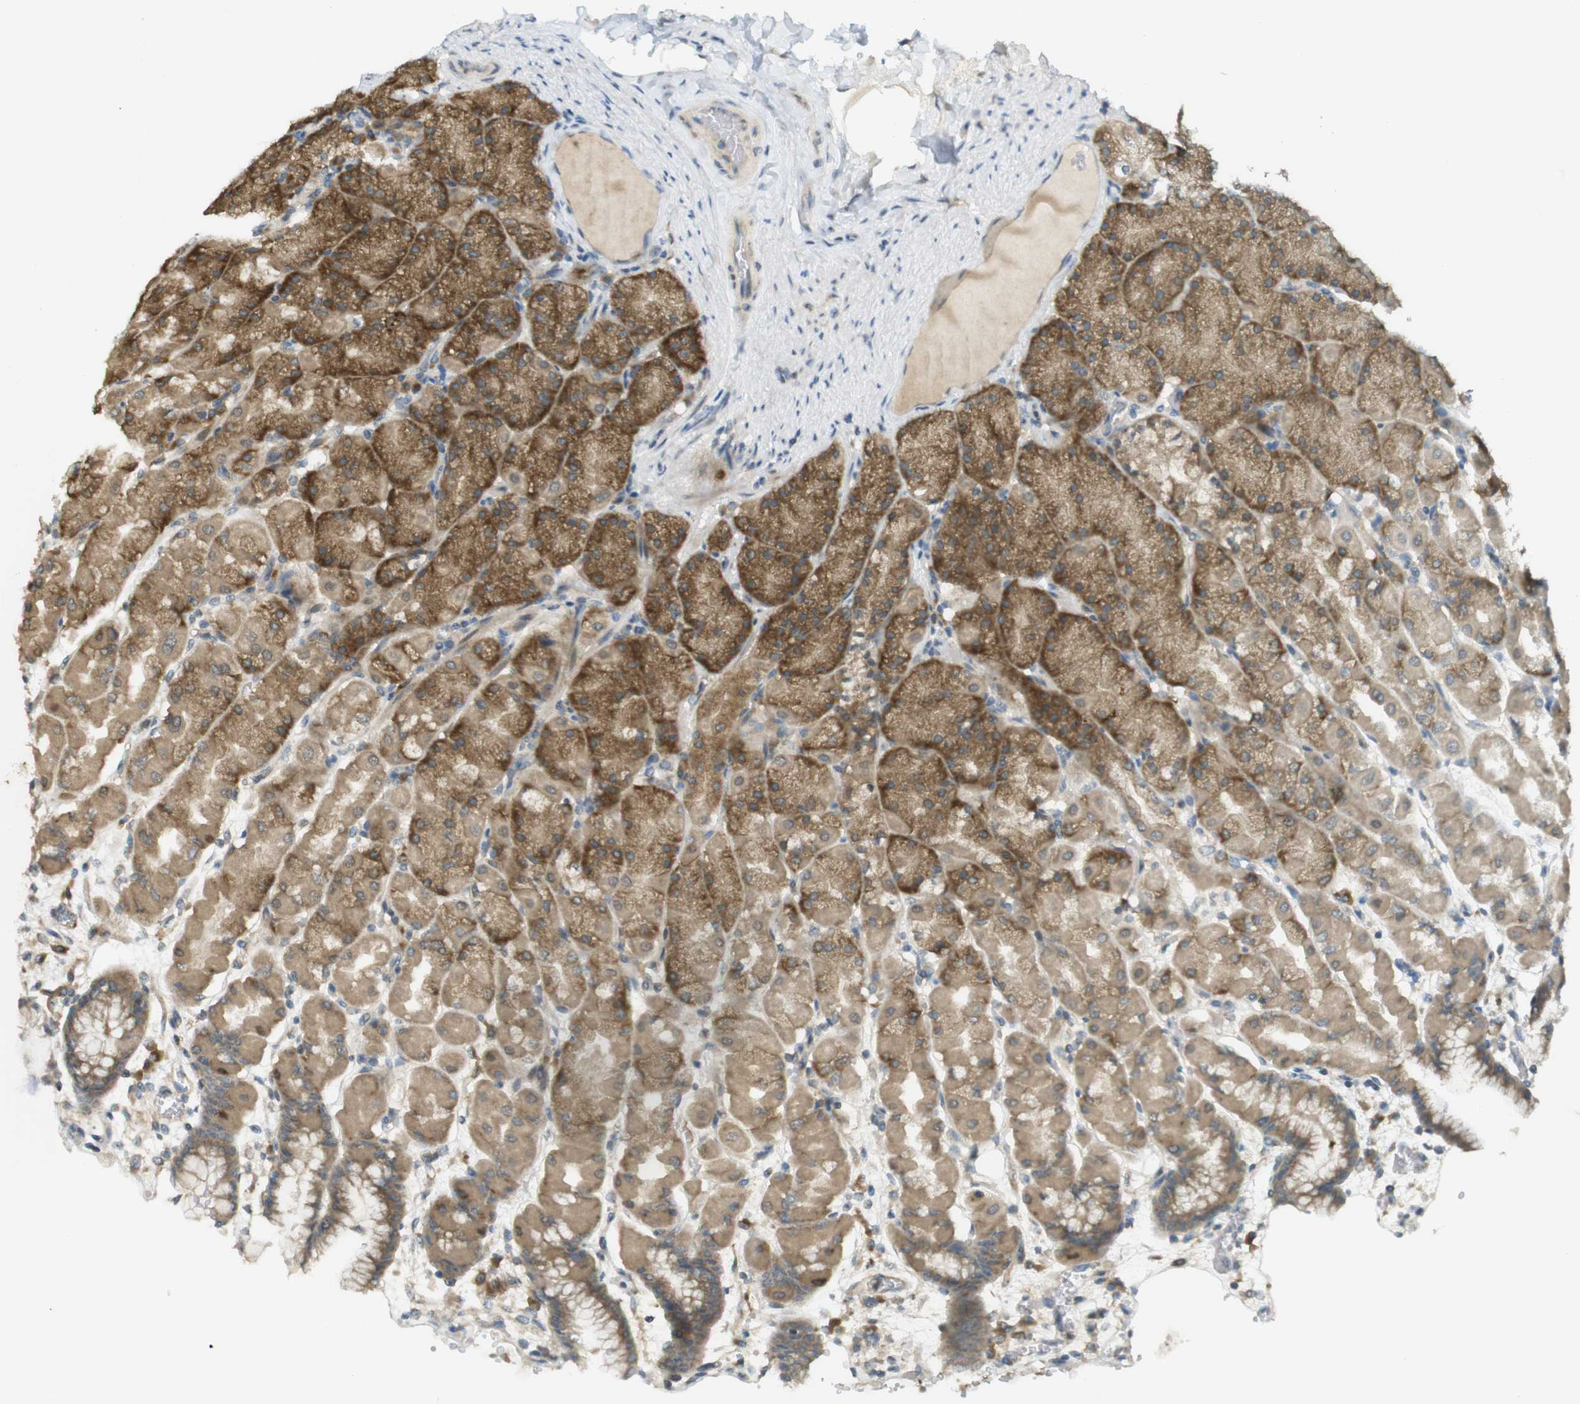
{"staining": {"intensity": "moderate", "quantity": ">75%", "location": "cytoplasmic/membranous"}, "tissue": "stomach", "cell_type": "Glandular cells", "image_type": "normal", "snomed": [{"axis": "morphology", "description": "Normal tissue, NOS"}, {"axis": "topography", "description": "Stomach, upper"}], "caption": "Immunohistochemistry of normal human stomach reveals medium levels of moderate cytoplasmic/membranous expression in approximately >75% of glandular cells.", "gene": "CLRN3", "patient": {"sex": "female", "age": 56}}